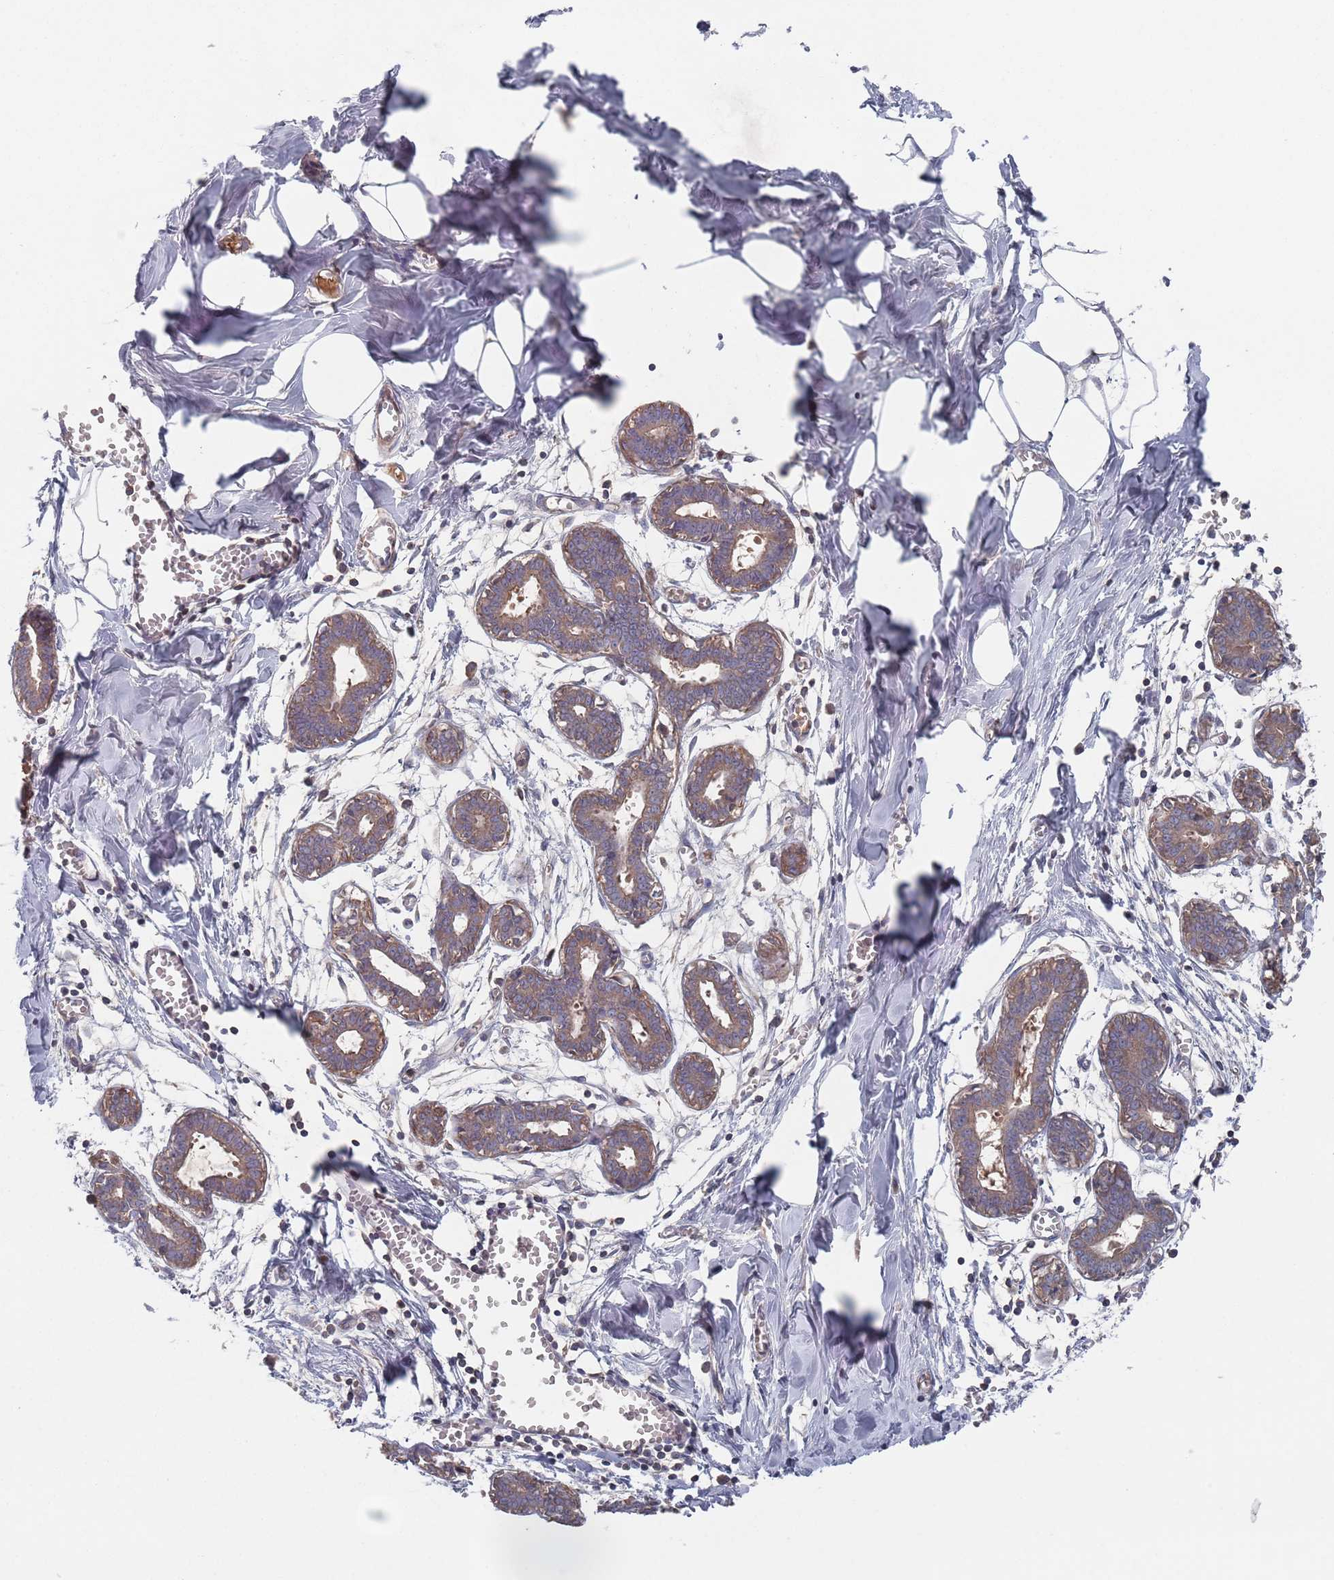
{"staining": {"intensity": "negative", "quantity": "none", "location": "none"}, "tissue": "breast", "cell_type": "Adipocytes", "image_type": "normal", "snomed": [{"axis": "morphology", "description": "Normal tissue, NOS"}, {"axis": "topography", "description": "Breast"}], "caption": "Adipocytes show no significant positivity in normal breast.", "gene": "PLEKHA4", "patient": {"sex": "female", "age": 27}}